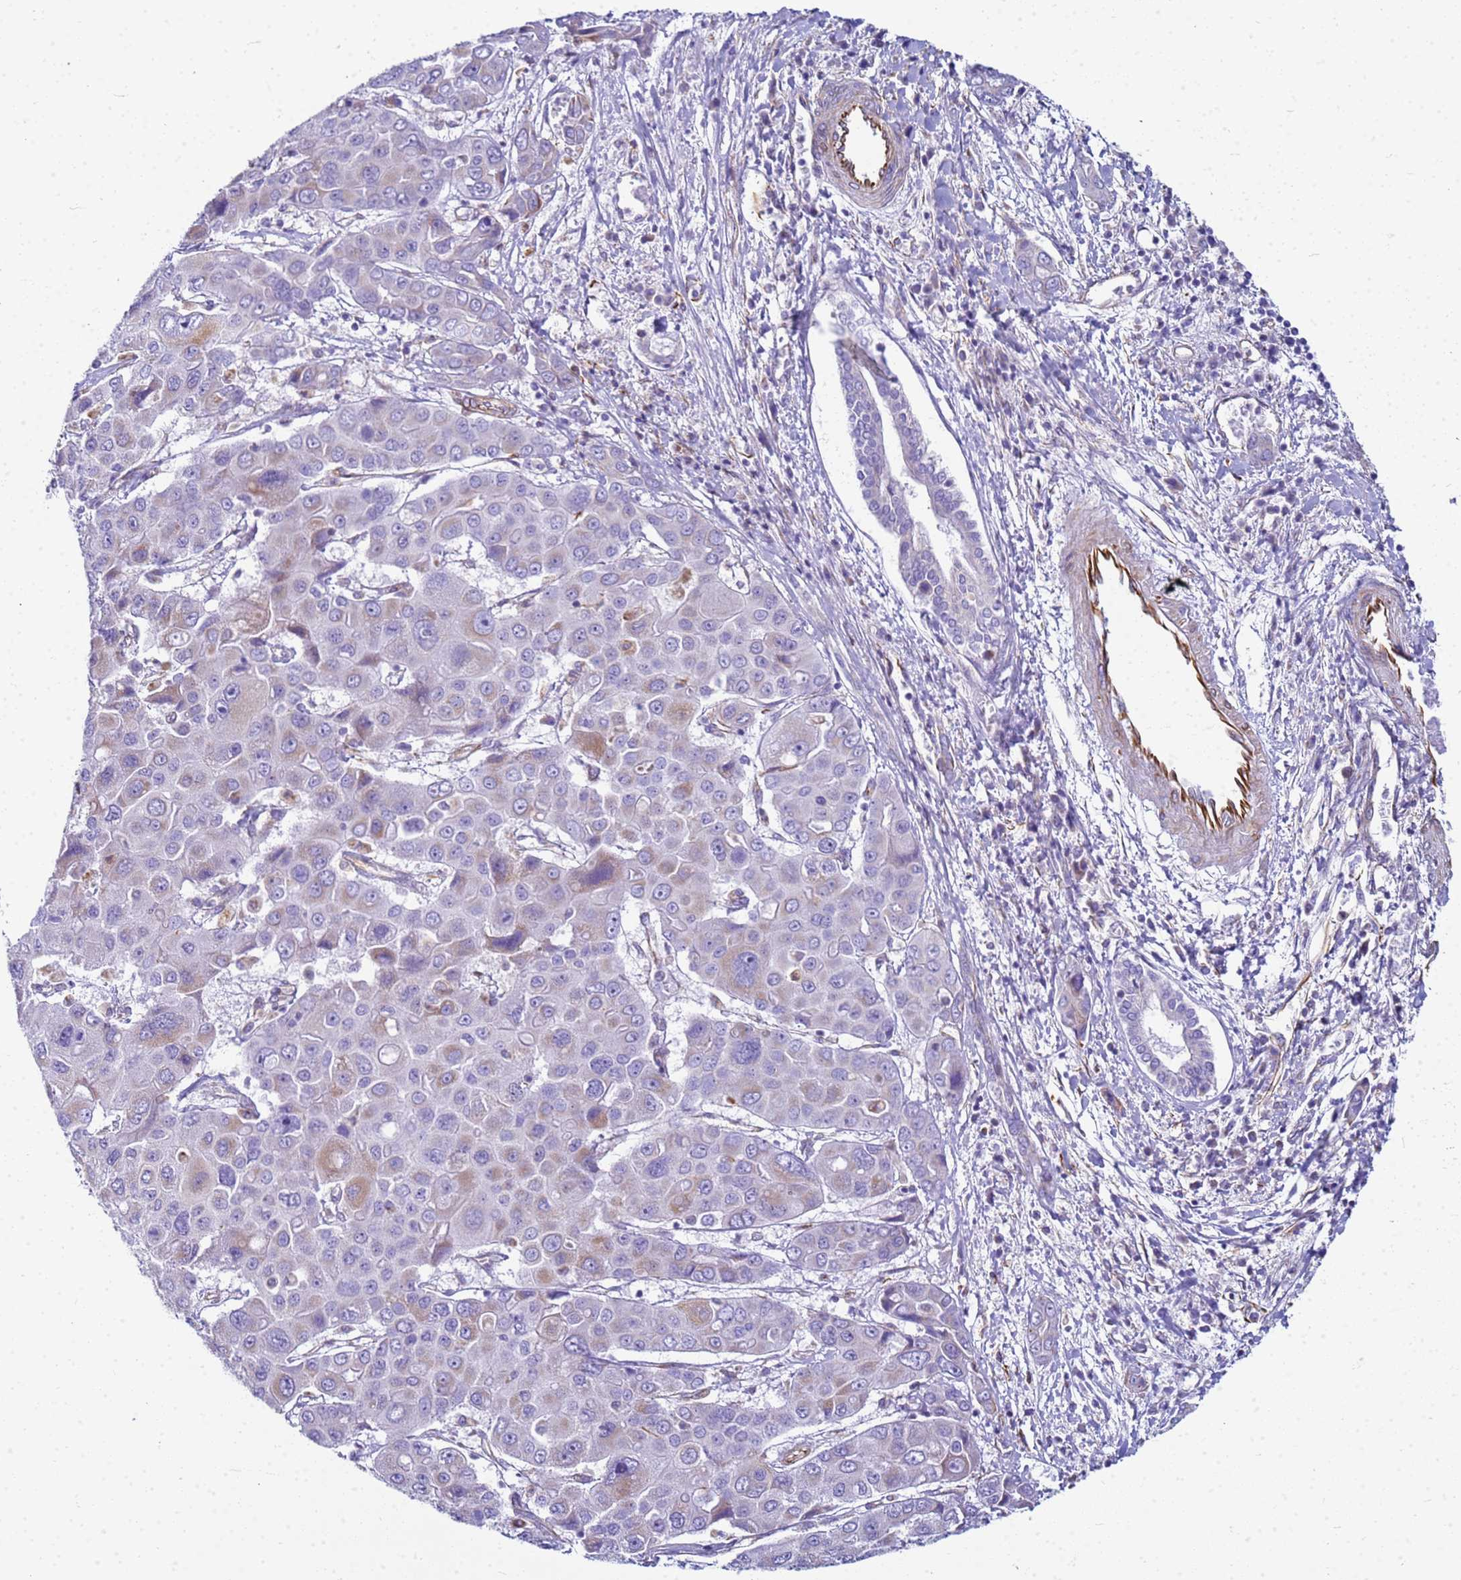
{"staining": {"intensity": "weak", "quantity": "25%-75%", "location": "cytoplasmic/membranous"}, "tissue": "liver cancer", "cell_type": "Tumor cells", "image_type": "cancer", "snomed": [{"axis": "morphology", "description": "Cholangiocarcinoma"}, {"axis": "topography", "description": "Liver"}], "caption": "Approximately 25%-75% of tumor cells in human liver cholangiocarcinoma demonstrate weak cytoplasmic/membranous protein staining as visualized by brown immunohistochemical staining.", "gene": "UBXN2B", "patient": {"sex": "male", "age": 67}}